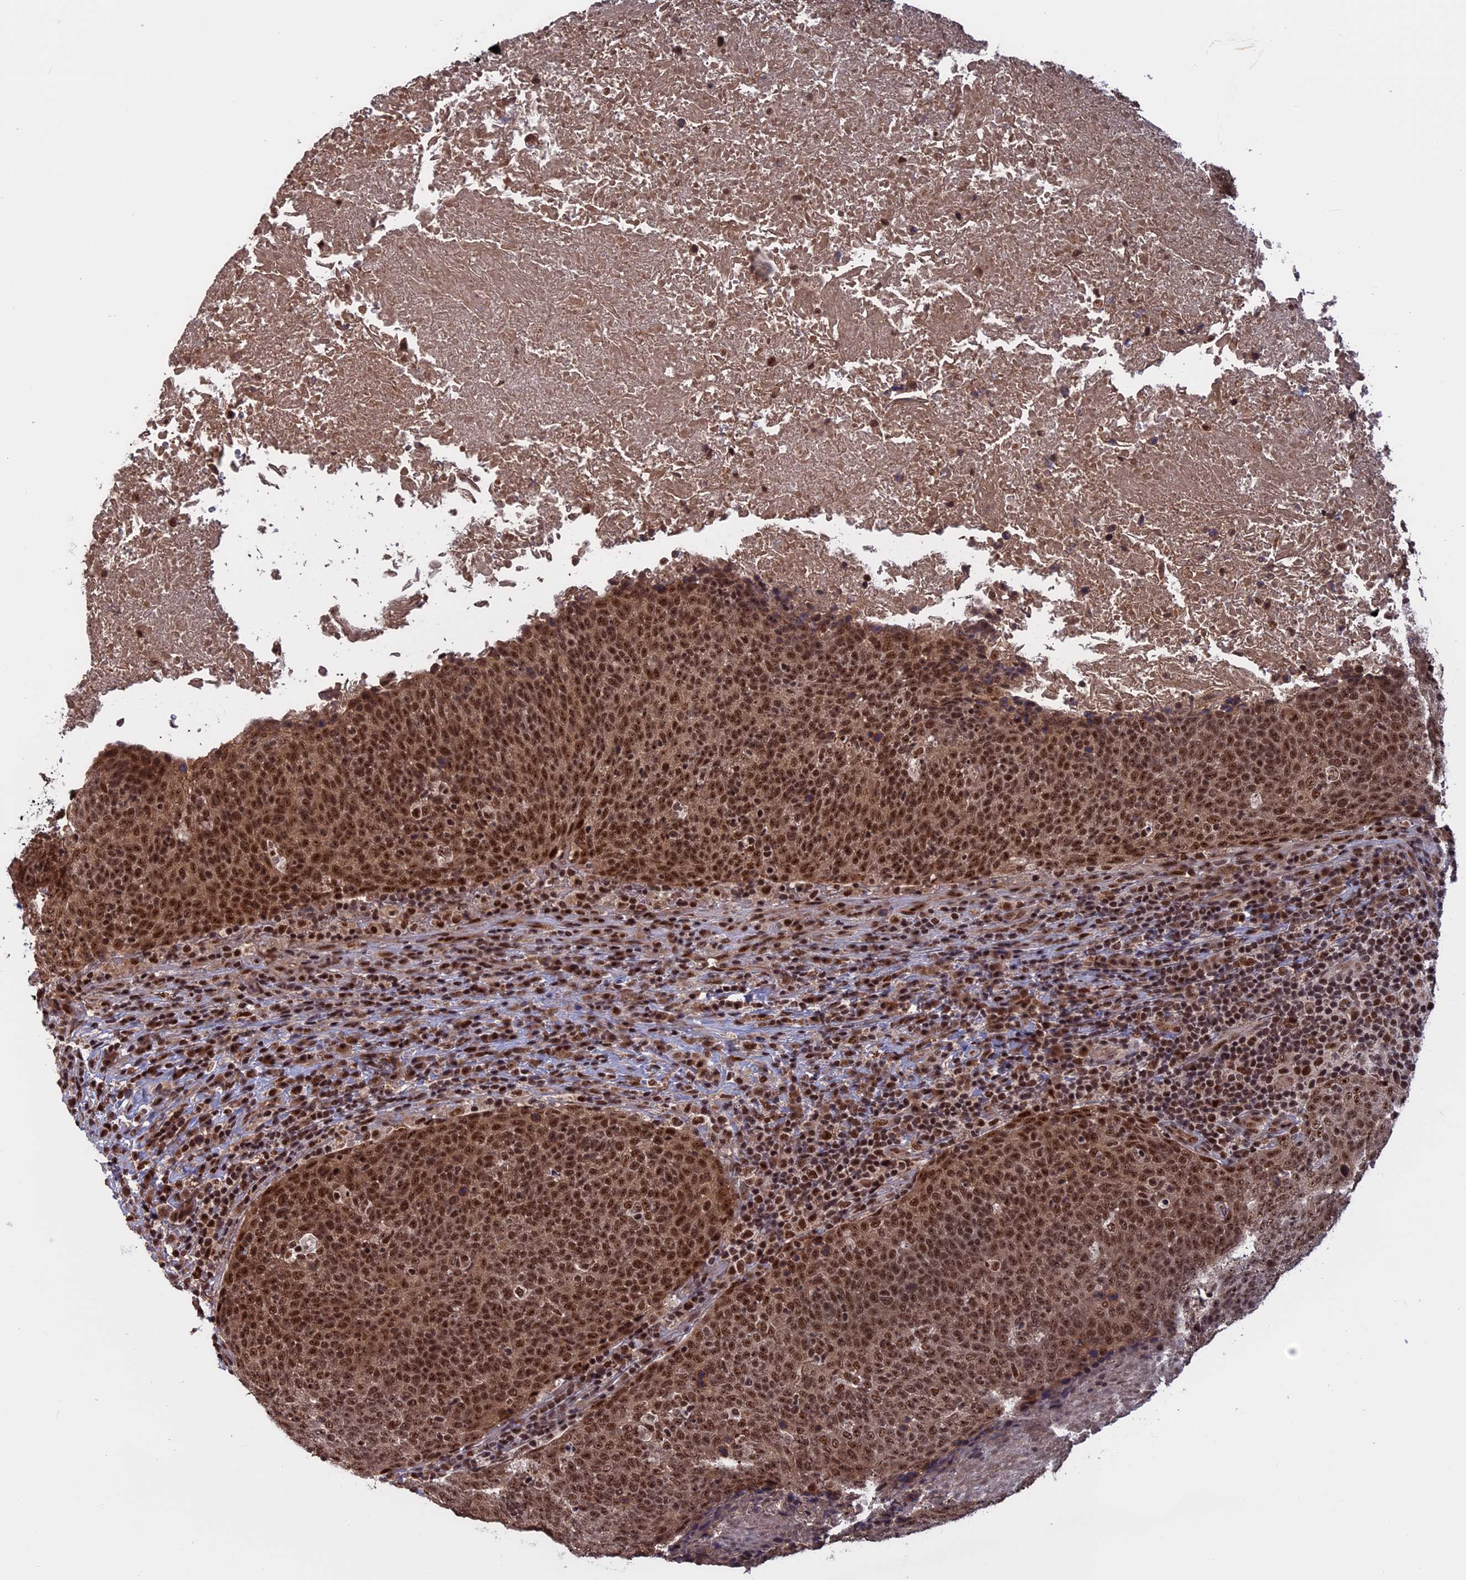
{"staining": {"intensity": "strong", "quantity": ">75%", "location": "cytoplasmic/membranous,nuclear"}, "tissue": "head and neck cancer", "cell_type": "Tumor cells", "image_type": "cancer", "snomed": [{"axis": "morphology", "description": "Squamous cell carcinoma, NOS"}, {"axis": "morphology", "description": "Squamous cell carcinoma, metastatic, NOS"}, {"axis": "topography", "description": "Lymph node"}, {"axis": "topography", "description": "Head-Neck"}], "caption": "A histopathology image showing strong cytoplasmic/membranous and nuclear expression in about >75% of tumor cells in metastatic squamous cell carcinoma (head and neck), as visualized by brown immunohistochemical staining.", "gene": "CACTIN", "patient": {"sex": "male", "age": 62}}